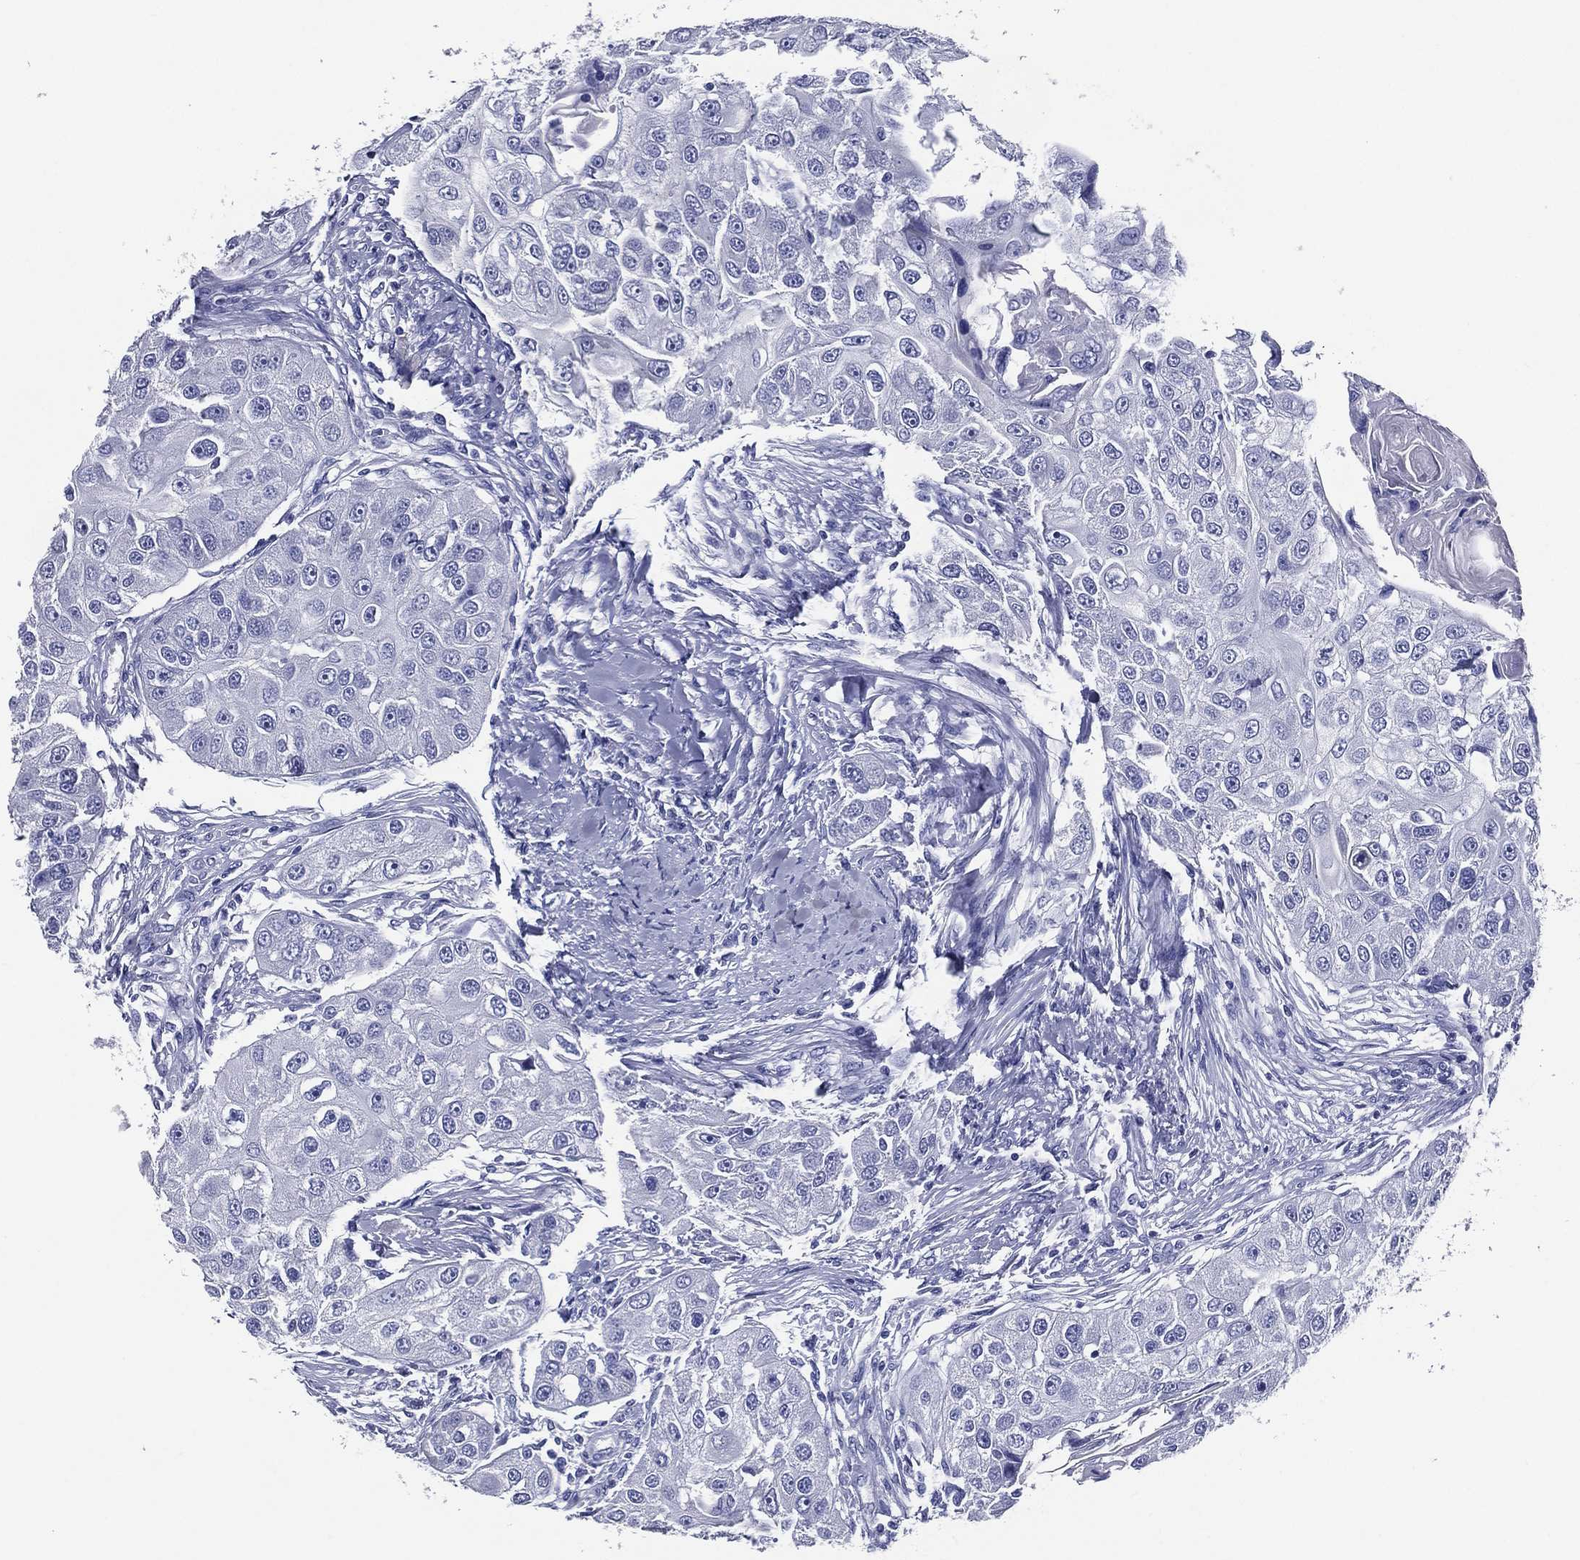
{"staining": {"intensity": "negative", "quantity": "none", "location": "none"}, "tissue": "head and neck cancer", "cell_type": "Tumor cells", "image_type": "cancer", "snomed": [{"axis": "morphology", "description": "Normal tissue, NOS"}, {"axis": "morphology", "description": "Squamous cell carcinoma, NOS"}, {"axis": "topography", "description": "Skeletal muscle"}, {"axis": "topography", "description": "Head-Neck"}], "caption": "A micrograph of head and neck cancer (squamous cell carcinoma) stained for a protein displays no brown staining in tumor cells. (Immunohistochemistry, brightfield microscopy, high magnification).", "gene": "ACE2", "patient": {"sex": "male", "age": 51}}